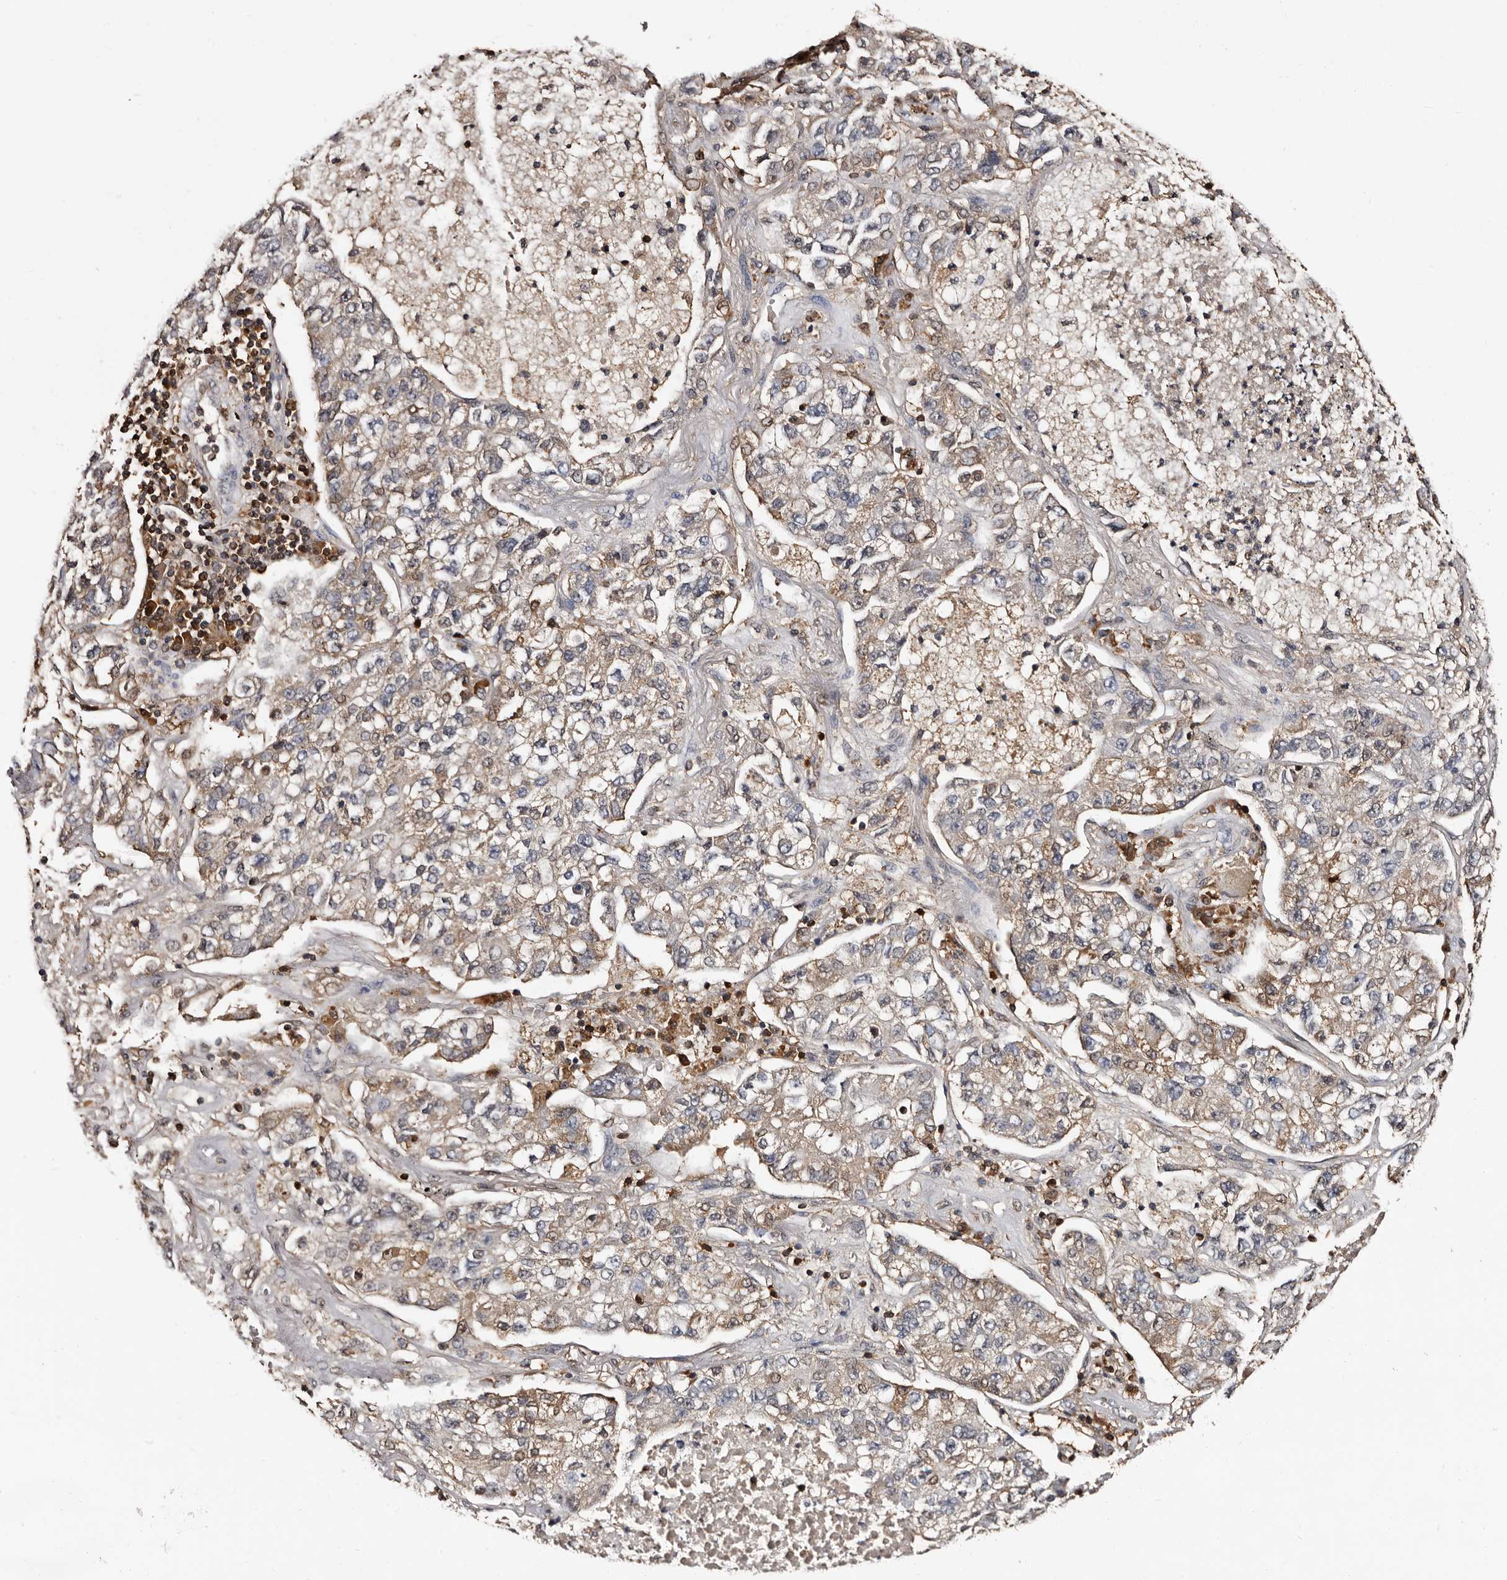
{"staining": {"intensity": "weak", "quantity": "25%-75%", "location": "cytoplasmic/membranous"}, "tissue": "lung cancer", "cell_type": "Tumor cells", "image_type": "cancer", "snomed": [{"axis": "morphology", "description": "Adenocarcinoma, NOS"}, {"axis": "topography", "description": "Lung"}], "caption": "Tumor cells show low levels of weak cytoplasmic/membranous positivity in about 25%-75% of cells in human lung cancer.", "gene": "DNPH1", "patient": {"sex": "male", "age": 49}}